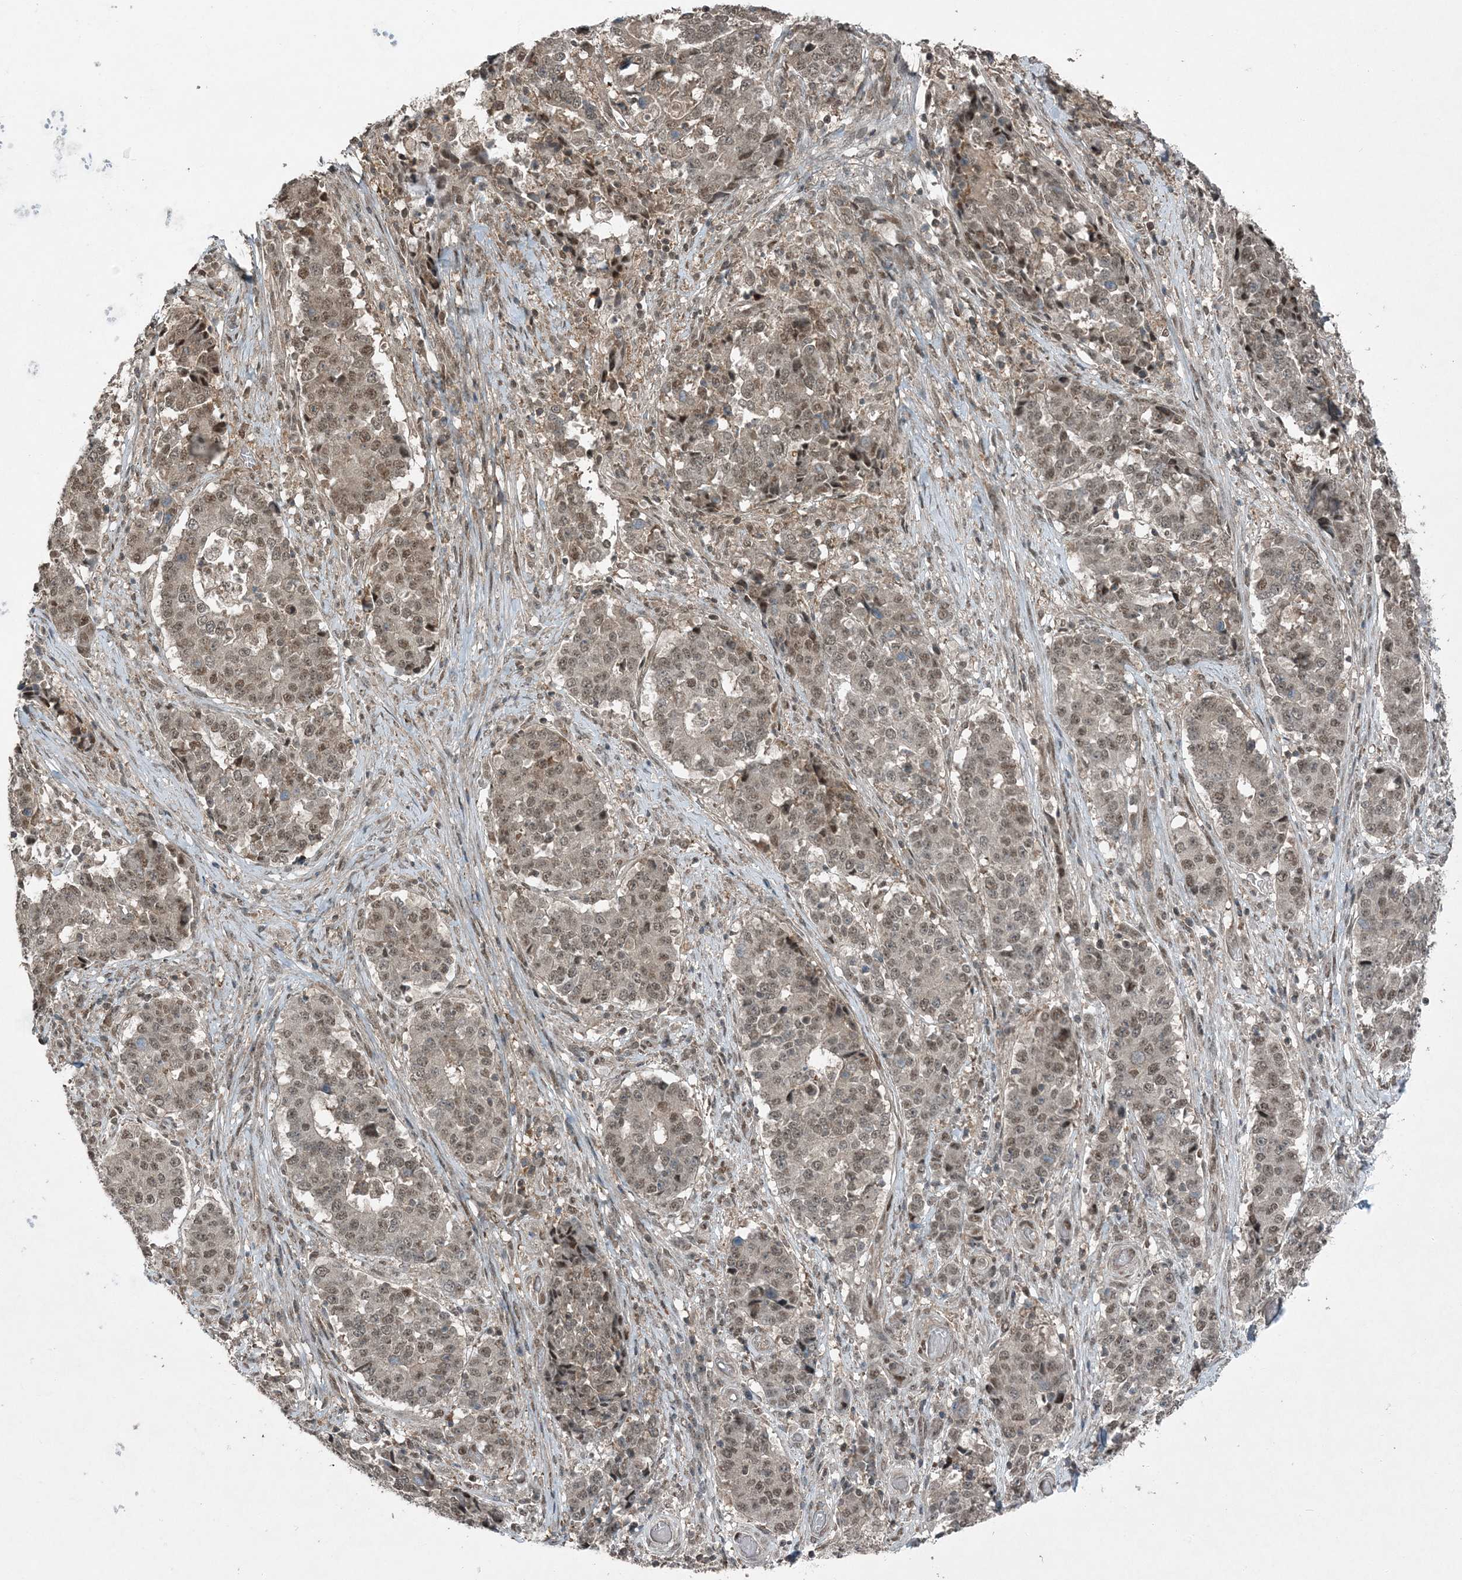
{"staining": {"intensity": "moderate", "quantity": ">75%", "location": "nuclear"}, "tissue": "stomach cancer", "cell_type": "Tumor cells", "image_type": "cancer", "snomed": [{"axis": "morphology", "description": "Adenocarcinoma, NOS"}, {"axis": "topography", "description": "Stomach"}], "caption": "Moderate nuclear protein staining is present in about >75% of tumor cells in adenocarcinoma (stomach).", "gene": "COPS7B", "patient": {"sex": "male", "age": 59}}